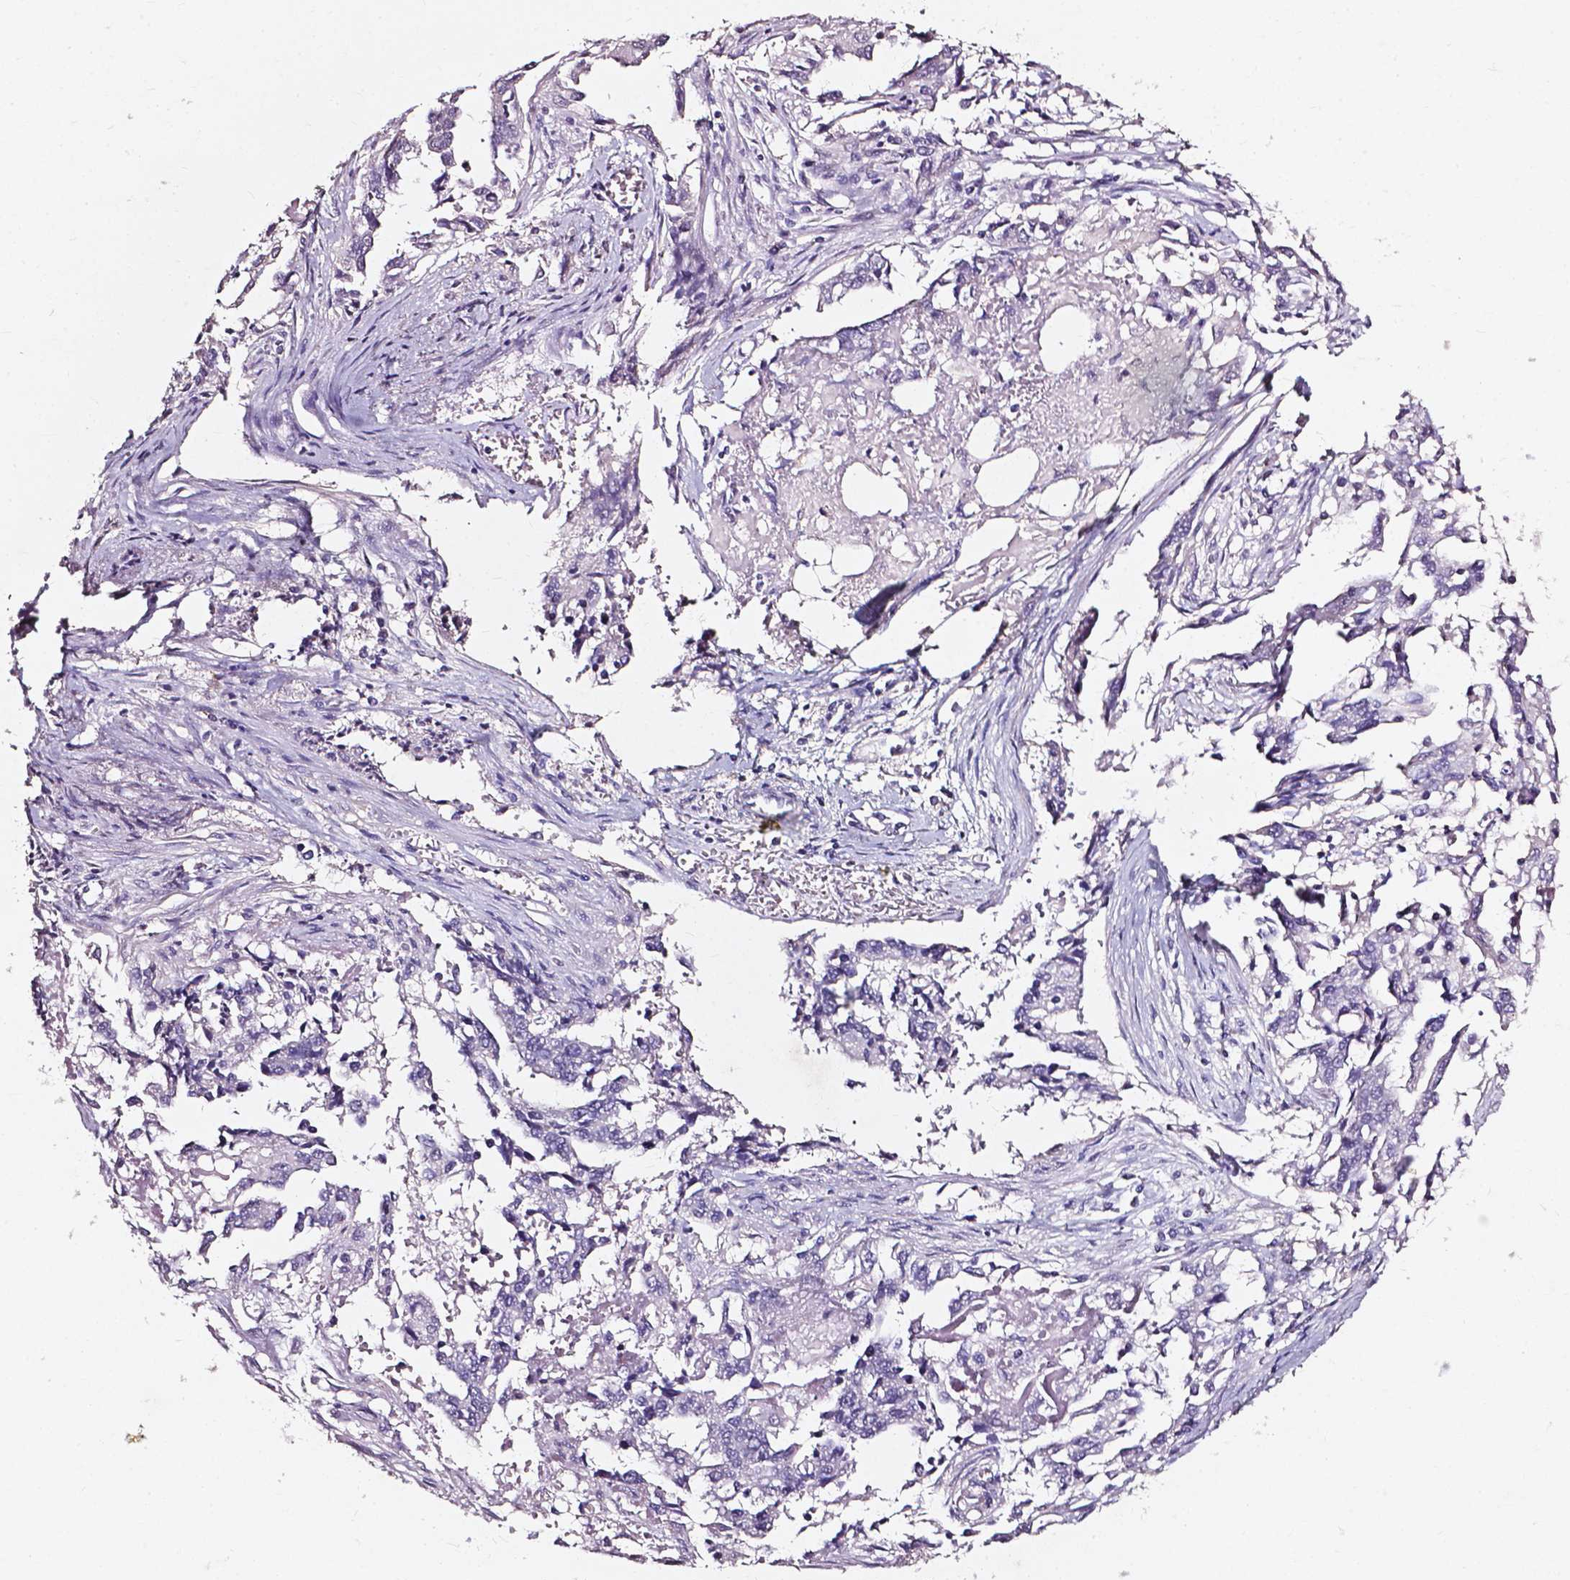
{"staining": {"intensity": "negative", "quantity": "none", "location": "none"}, "tissue": "ovarian cancer", "cell_type": "Tumor cells", "image_type": "cancer", "snomed": [{"axis": "morphology", "description": "Cystadenocarcinoma, serous, NOS"}, {"axis": "topography", "description": "Ovary"}], "caption": "Ovarian cancer (serous cystadenocarcinoma) was stained to show a protein in brown. There is no significant staining in tumor cells.", "gene": "AKR1B10", "patient": {"sex": "female", "age": 75}}